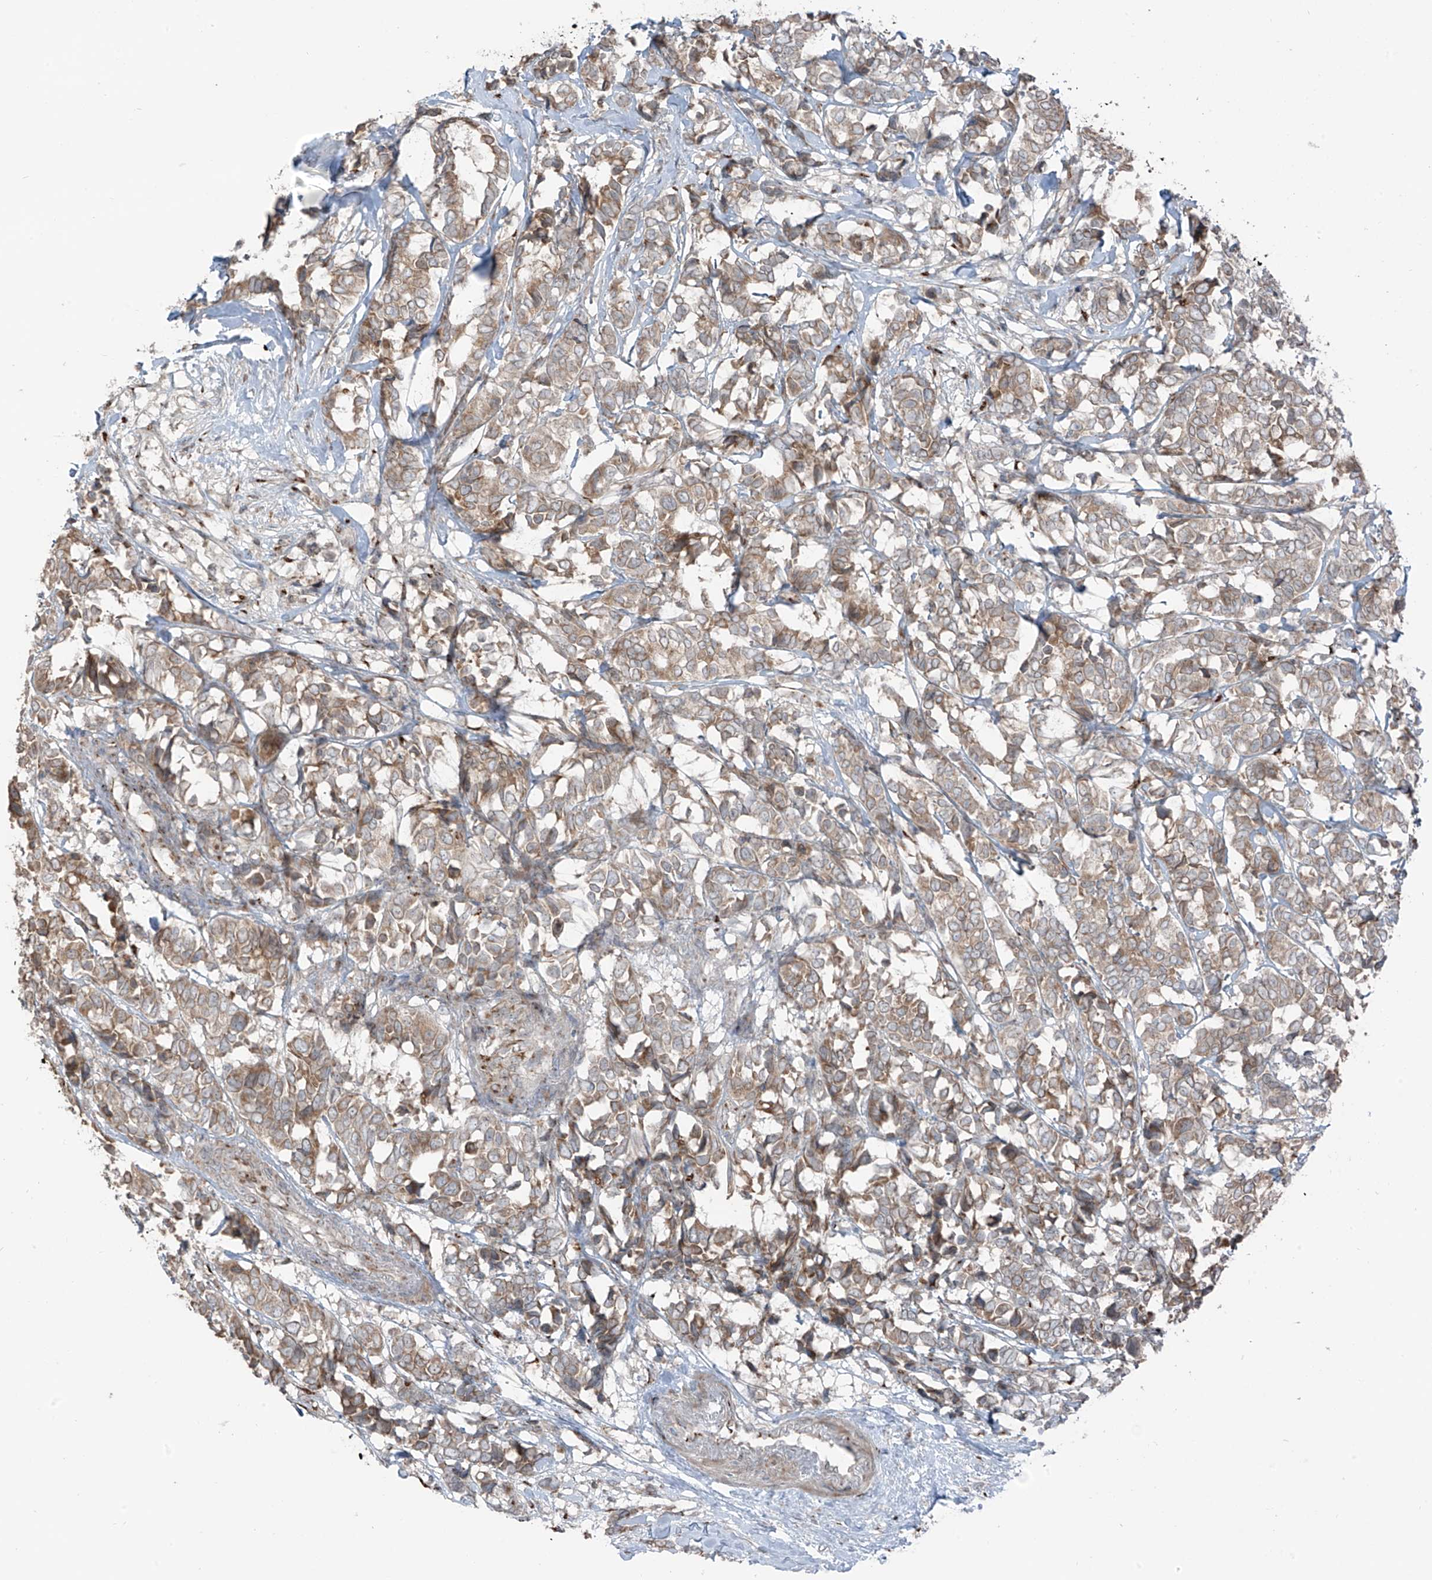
{"staining": {"intensity": "moderate", "quantity": ">75%", "location": "cytoplasmic/membranous"}, "tissue": "breast cancer", "cell_type": "Tumor cells", "image_type": "cancer", "snomed": [{"axis": "morphology", "description": "Duct carcinoma"}, {"axis": "topography", "description": "Breast"}], "caption": "About >75% of tumor cells in human breast cancer display moderate cytoplasmic/membranous protein positivity as visualized by brown immunohistochemical staining.", "gene": "ERLEC1", "patient": {"sex": "female", "age": 87}}